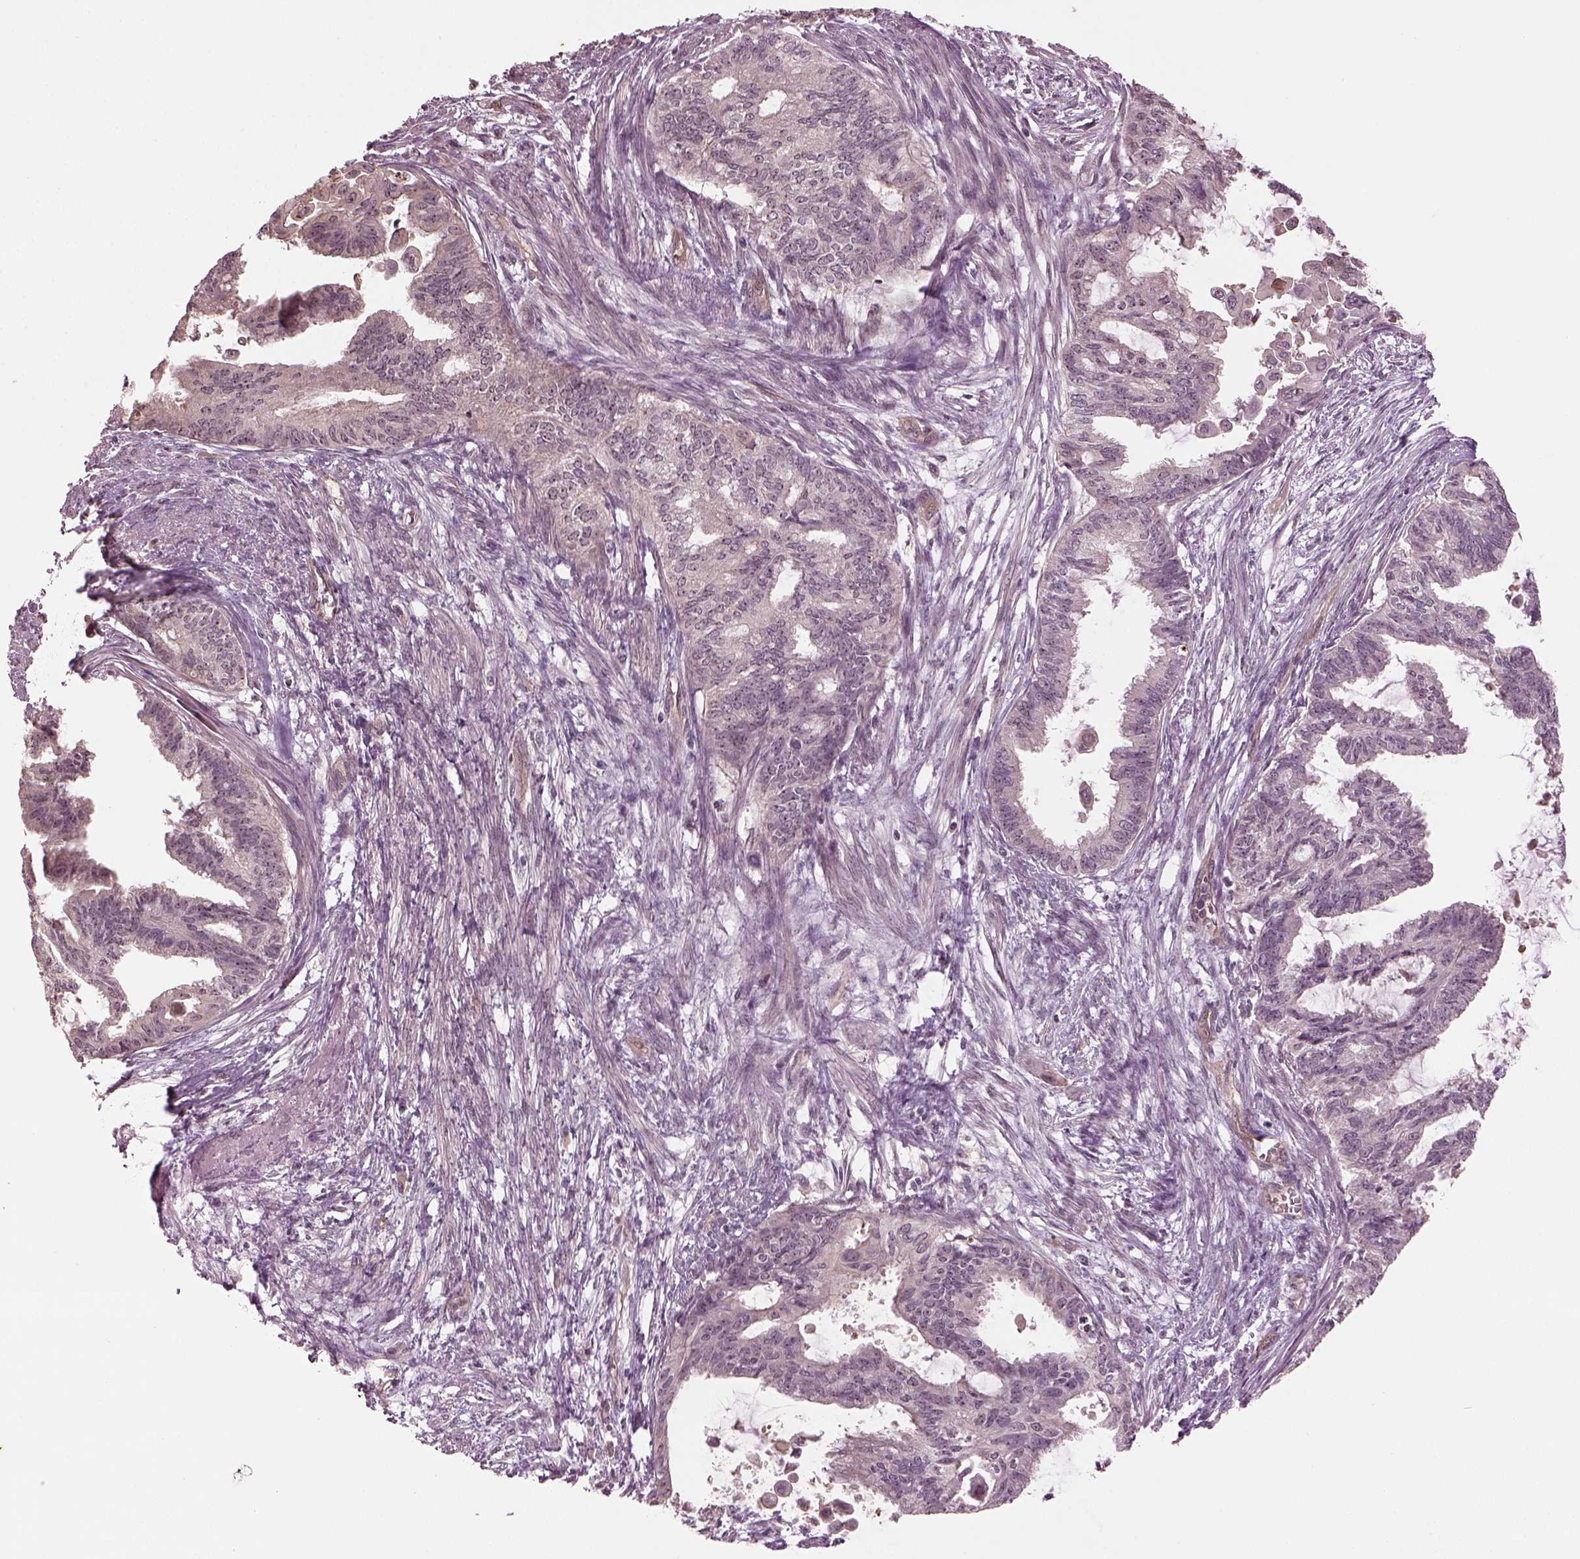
{"staining": {"intensity": "weak", "quantity": "25%-75%", "location": "cytoplasmic/membranous,nuclear"}, "tissue": "endometrial cancer", "cell_type": "Tumor cells", "image_type": "cancer", "snomed": [{"axis": "morphology", "description": "Adenocarcinoma, NOS"}, {"axis": "topography", "description": "Endometrium"}], "caption": "Brown immunohistochemical staining in endometrial cancer (adenocarcinoma) demonstrates weak cytoplasmic/membranous and nuclear staining in about 25%-75% of tumor cells.", "gene": "GNRH1", "patient": {"sex": "female", "age": 86}}